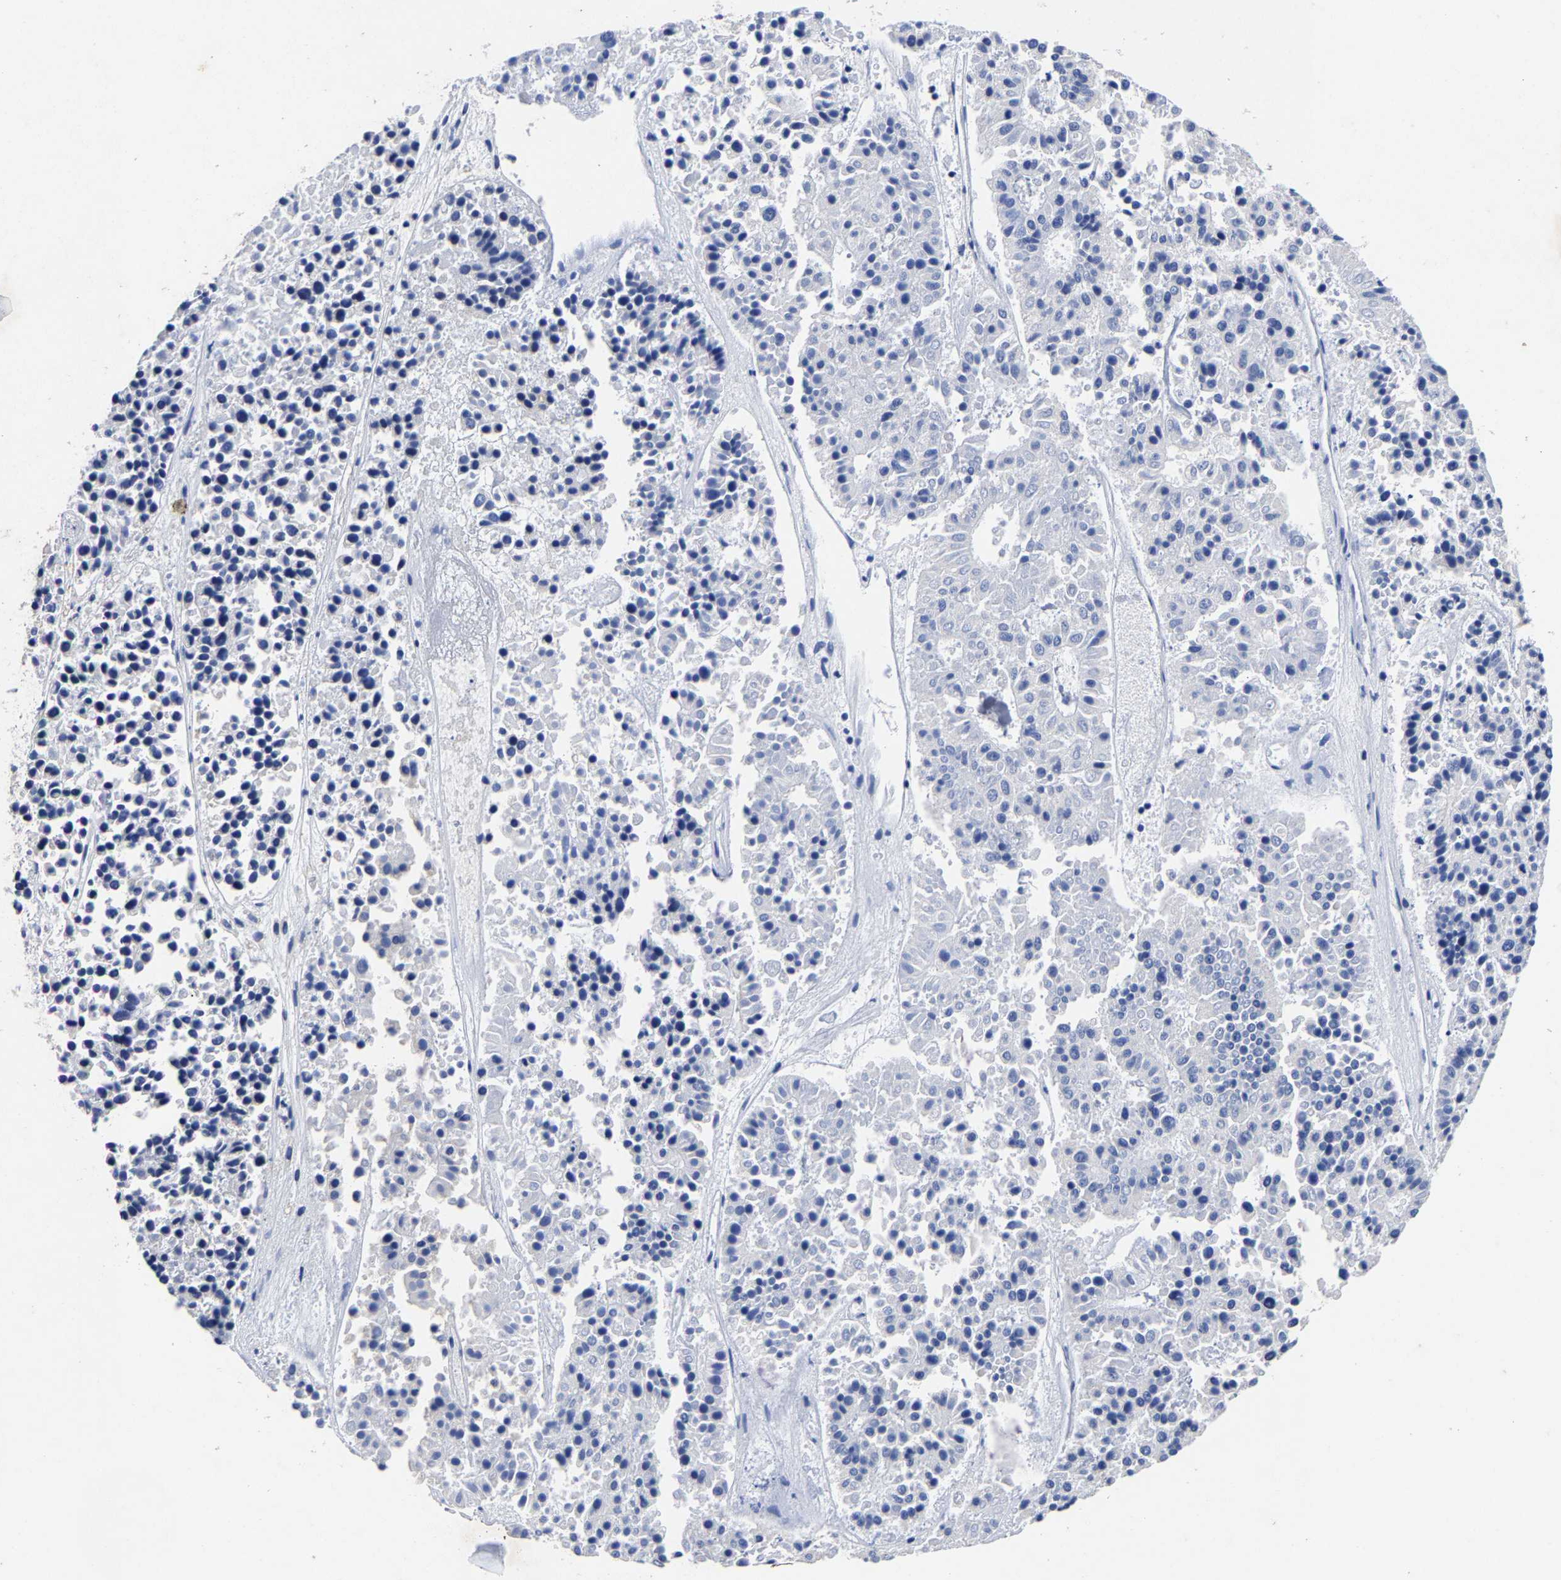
{"staining": {"intensity": "negative", "quantity": "none", "location": "none"}, "tissue": "pancreatic cancer", "cell_type": "Tumor cells", "image_type": "cancer", "snomed": [{"axis": "morphology", "description": "Adenocarcinoma, NOS"}, {"axis": "topography", "description": "Pancreas"}], "caption": "DAB (3,3'-diaminobenzidine) immunohistochemical staining of pancreatic cancer (adenocarcinoma) shows no significant staining in tumor cells.", "gene": "AASS", "patient": {"sex": "male", "age": 50}}